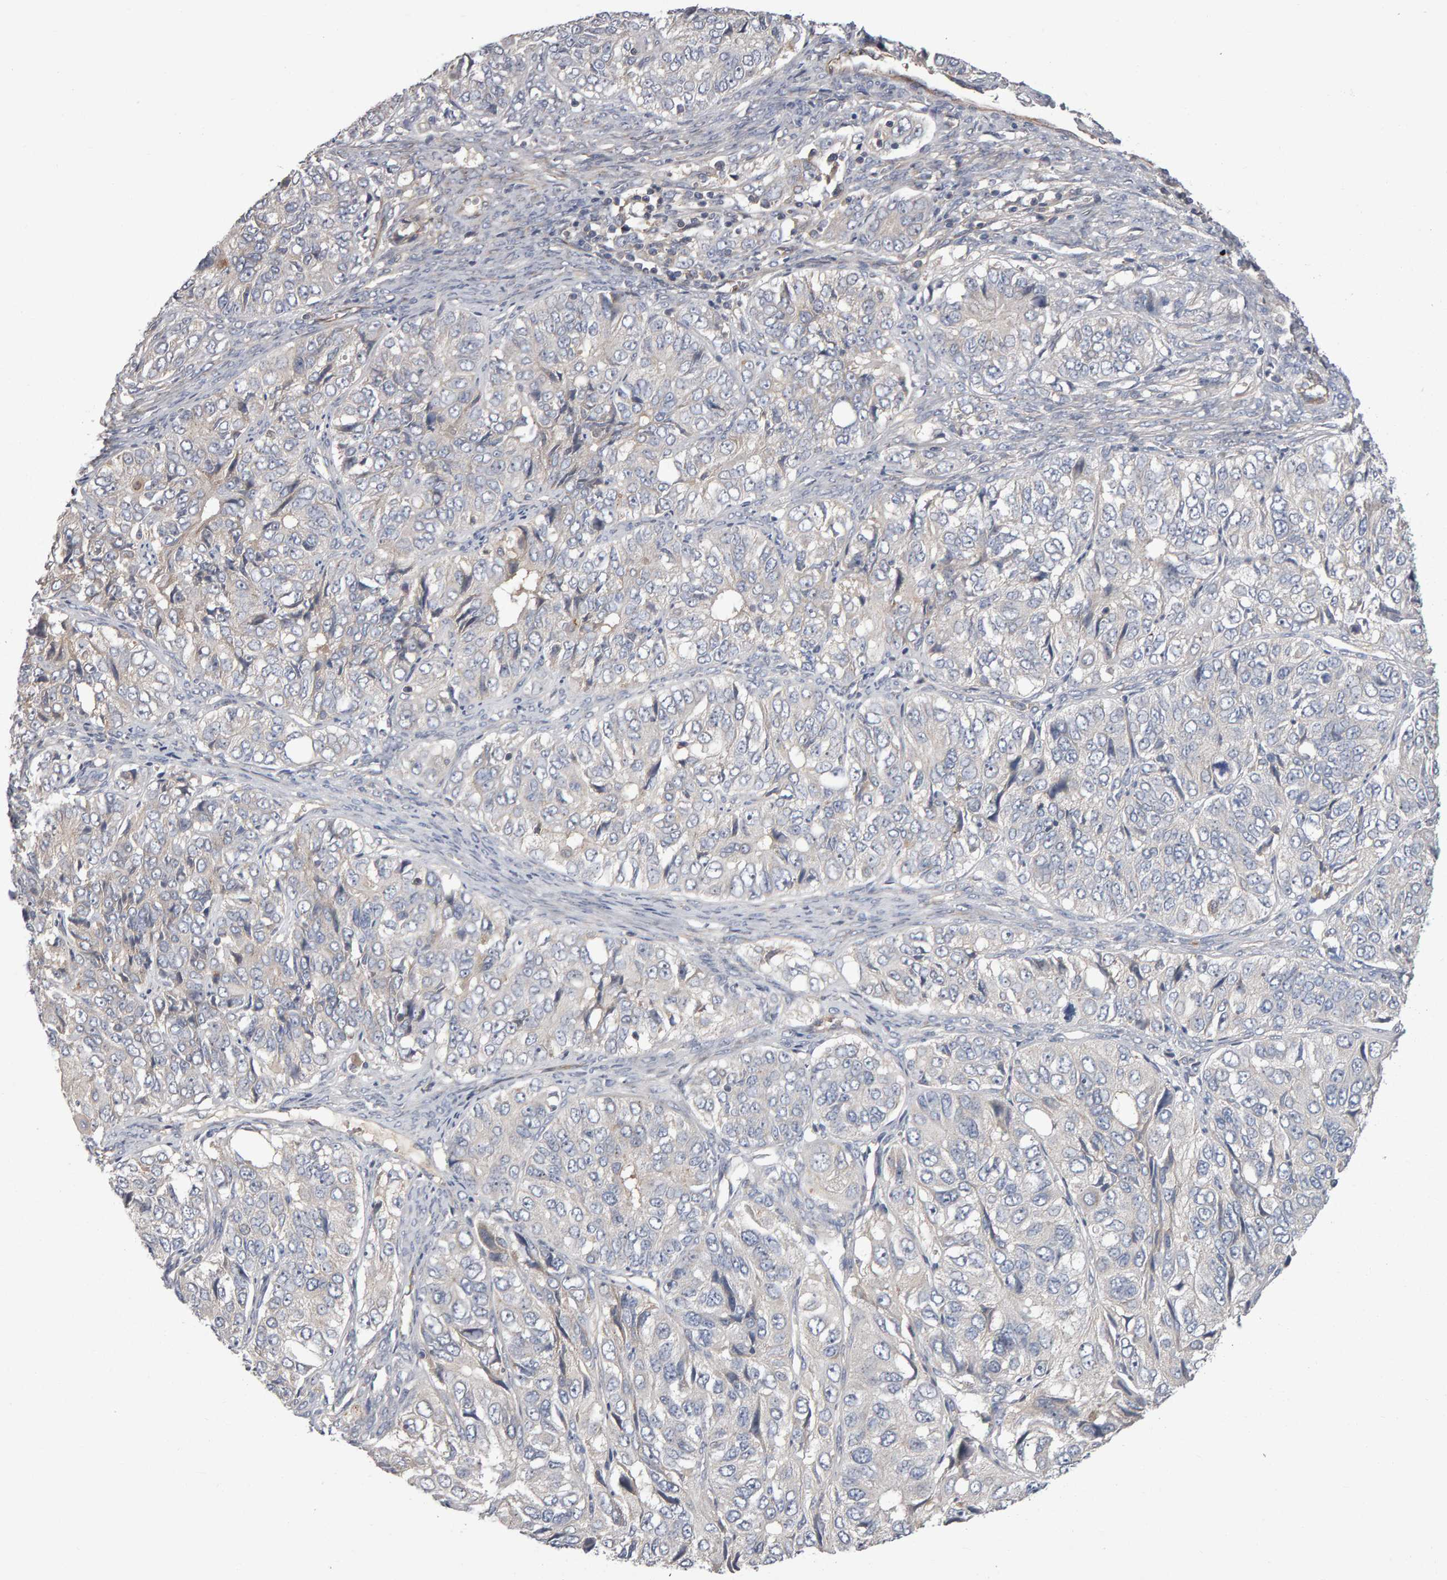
{"staining": {"intensity": "negative", "quantity": "none", "location": "none"}, "tissue": "ovarian cancer", "cell_type": "Tumor cells", "image_type": "cancer", "snomed": [{"axis": "morphology", "description": "Carcinoma, endometroid"}, {"axis": "topography", "description": "Ovary"}], "caption": "DAB (3,3'-diaminobenzidine) immunohistochemical staining of endometroid carcinoma (ovarian) displays no significant expression in tumor cells.", "gene": "PGS1", "patient": {"sex": "female", "age": 51}}